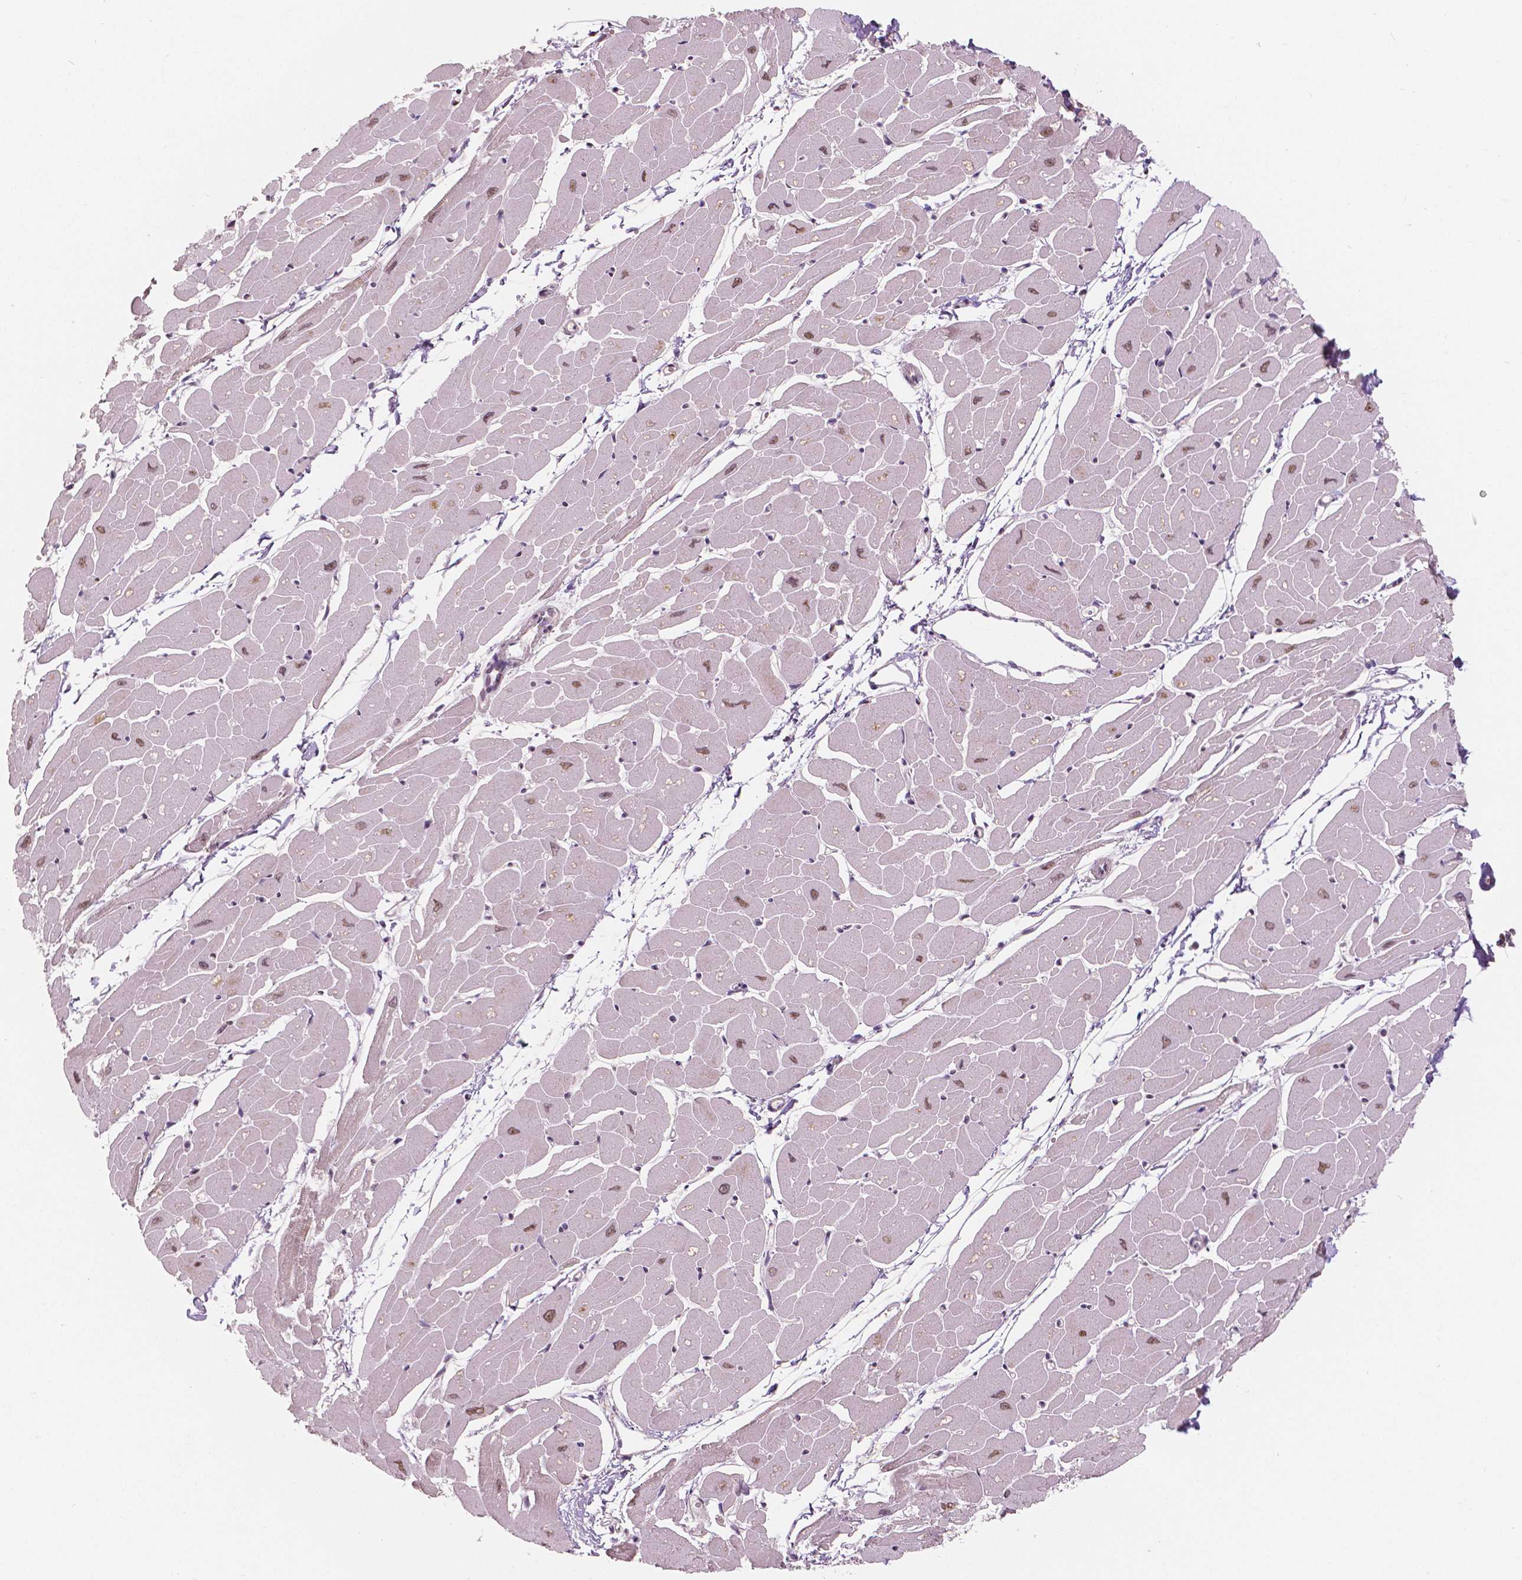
{"staining": {"intensity": "moderate", "quantity": ">75%", "location": "nuclear"}, "tissue": "heart muscle", "cell_type": "Cardiomyocytes", "image_type": "normal", "snomed": [{"axis": "morphology", "description": "Normal tissue, NOS"}, {"axis": "topography", "description": "Heart"}], "caption": "Heart muscle stained for a protein exhibits moderate nuclear positivity in cardiomyocytes. The staining is performed using DAB (3,3'-diaminobenzidine) brown chromogen to label protein expression. The nuclei are counter-stained blue using hematoxylin.", "gene": "NSD2", "patient": {"sex": "male", "age": 57}}